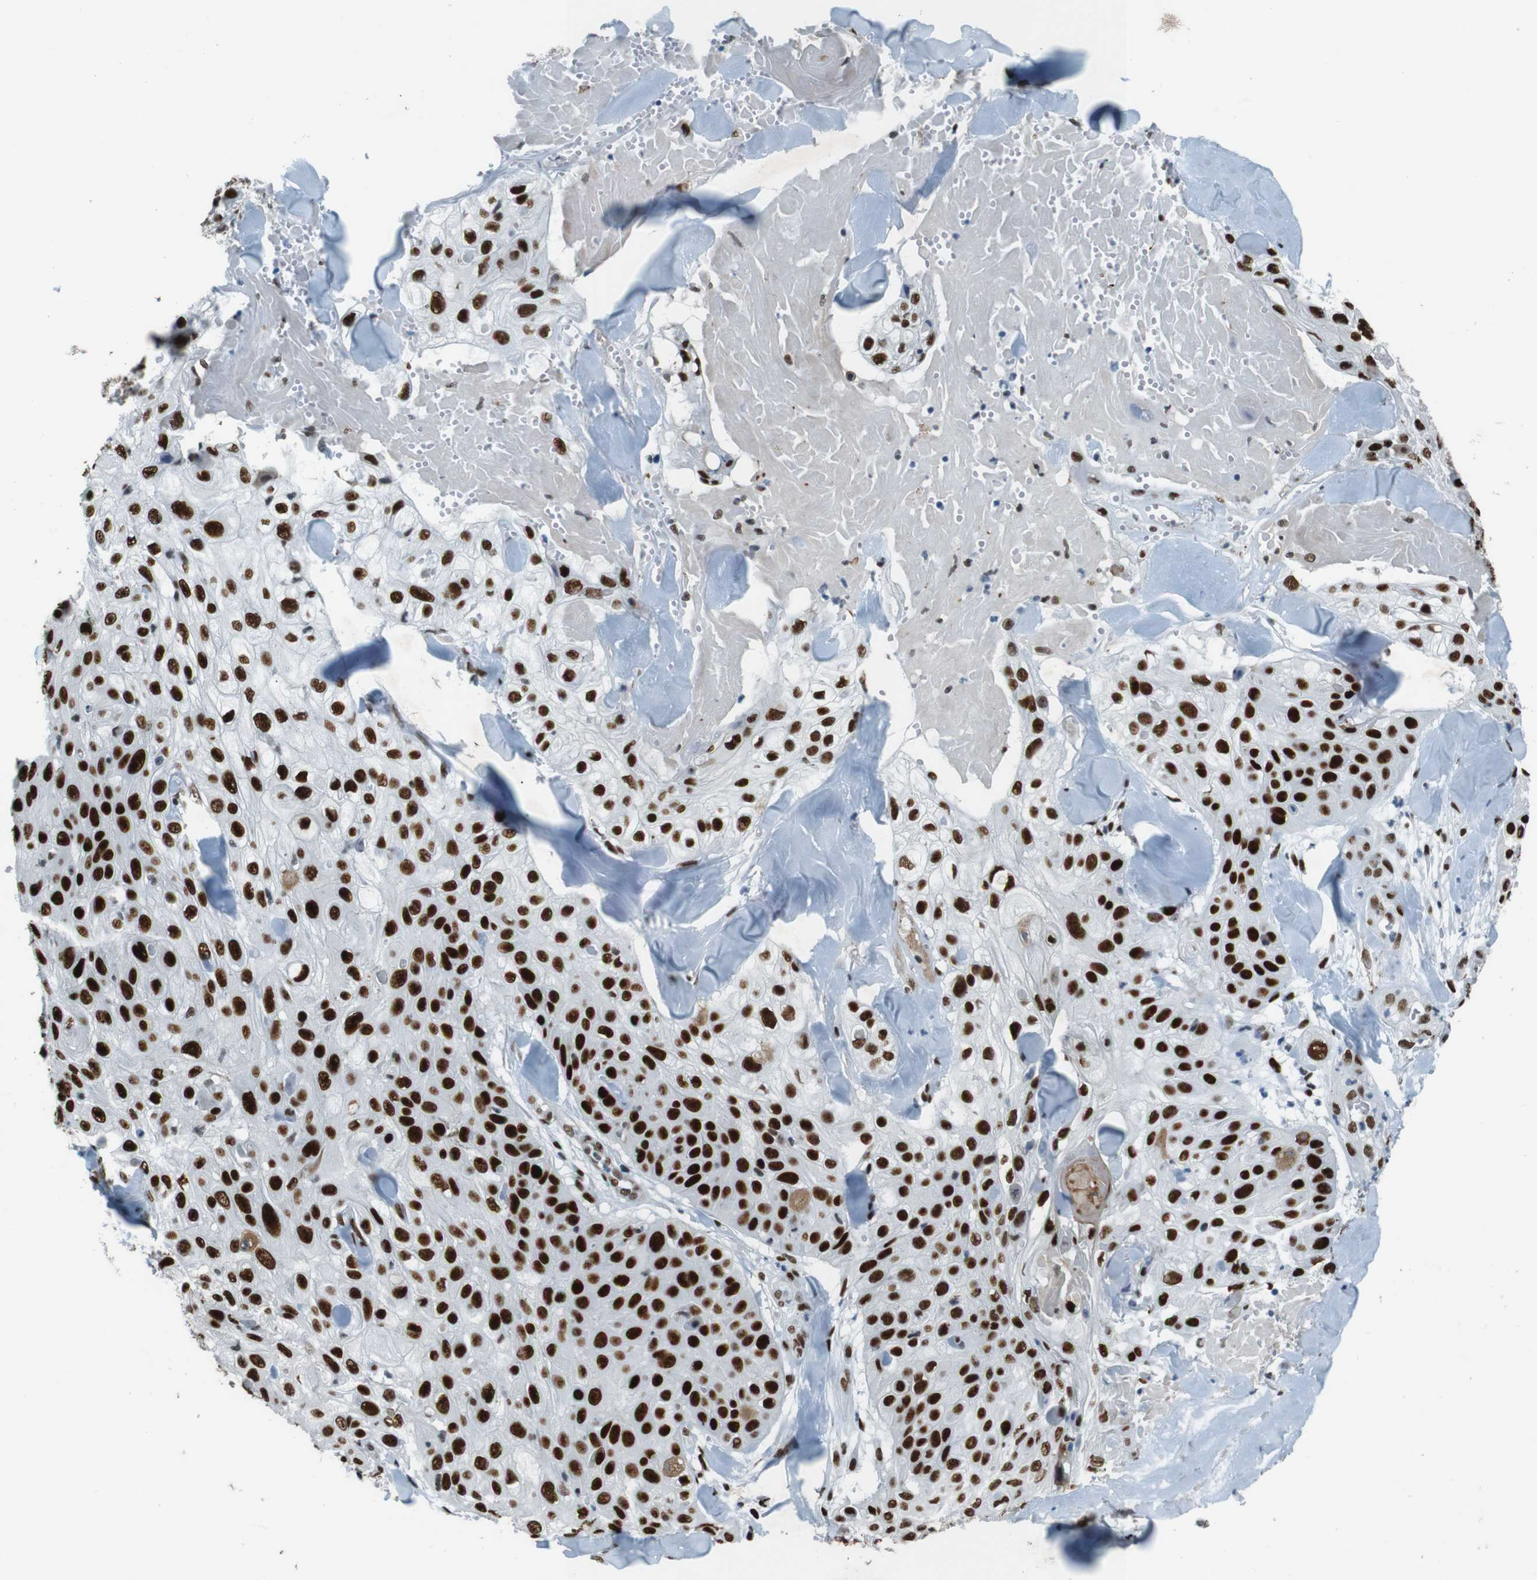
{"staining": {"intensity": "strong", "quantity": ">75%", "location": "nuclear"}, "tissue": "skin cancer", "cell_type": "Tumor cells", "image_type": "cancer", "snomed": [{"axis": "morphology", "description": "Squamous cell carcinoma, NOS"}, {"axis": "topography", "description": "Skin"}], "caption": "This image demonstrates immunohistochemistry (IHC) staining of human skin squamous cell carcinoma, with high strong nuclear expression in approximately >75% of tumor cells.", "gene": "HEXIM1", "patient": {"sex": "male", "age": 86}}